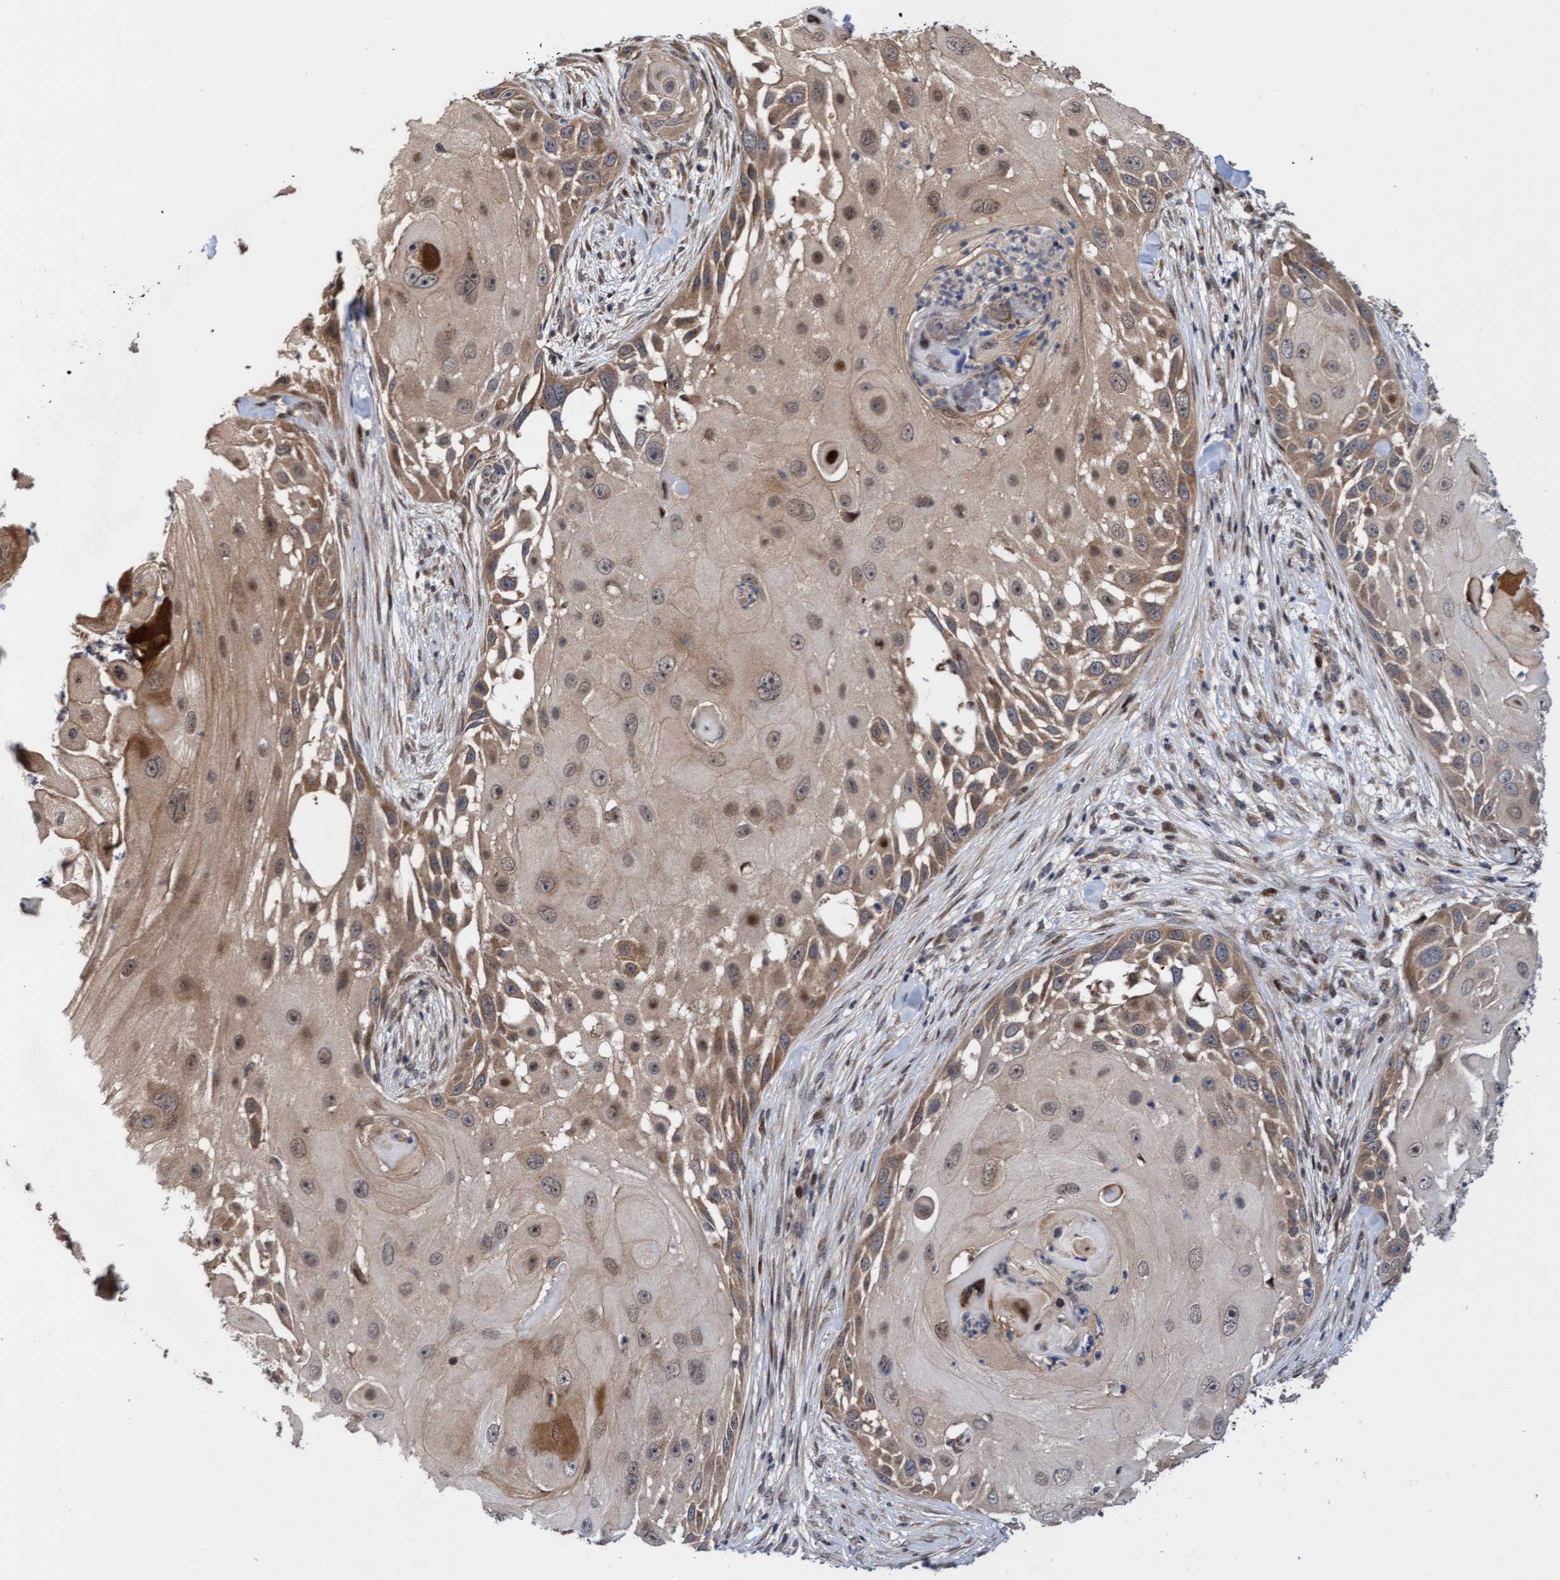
{"staining": {"intensity": "weak", "quantity": ">75%", "location": "cytoplasmic/membranous"}, "tissue": "skin cancer", "cell_type": "Tumor cells", "image_type": "cancer", "snomed": [{"axis": "morphology", "description": "Squamous cell carcinoma, NOS"}, {"axis": "topography", "description": "Skin"}], "caption": "Protein staining of skin squamous cell carcinoma tissue reveals weak cytoplasmic/membranous staining in about >75% of tumor cells.", "gene": "ITFG1", "patient": {"sex": "female", "age": 44}}